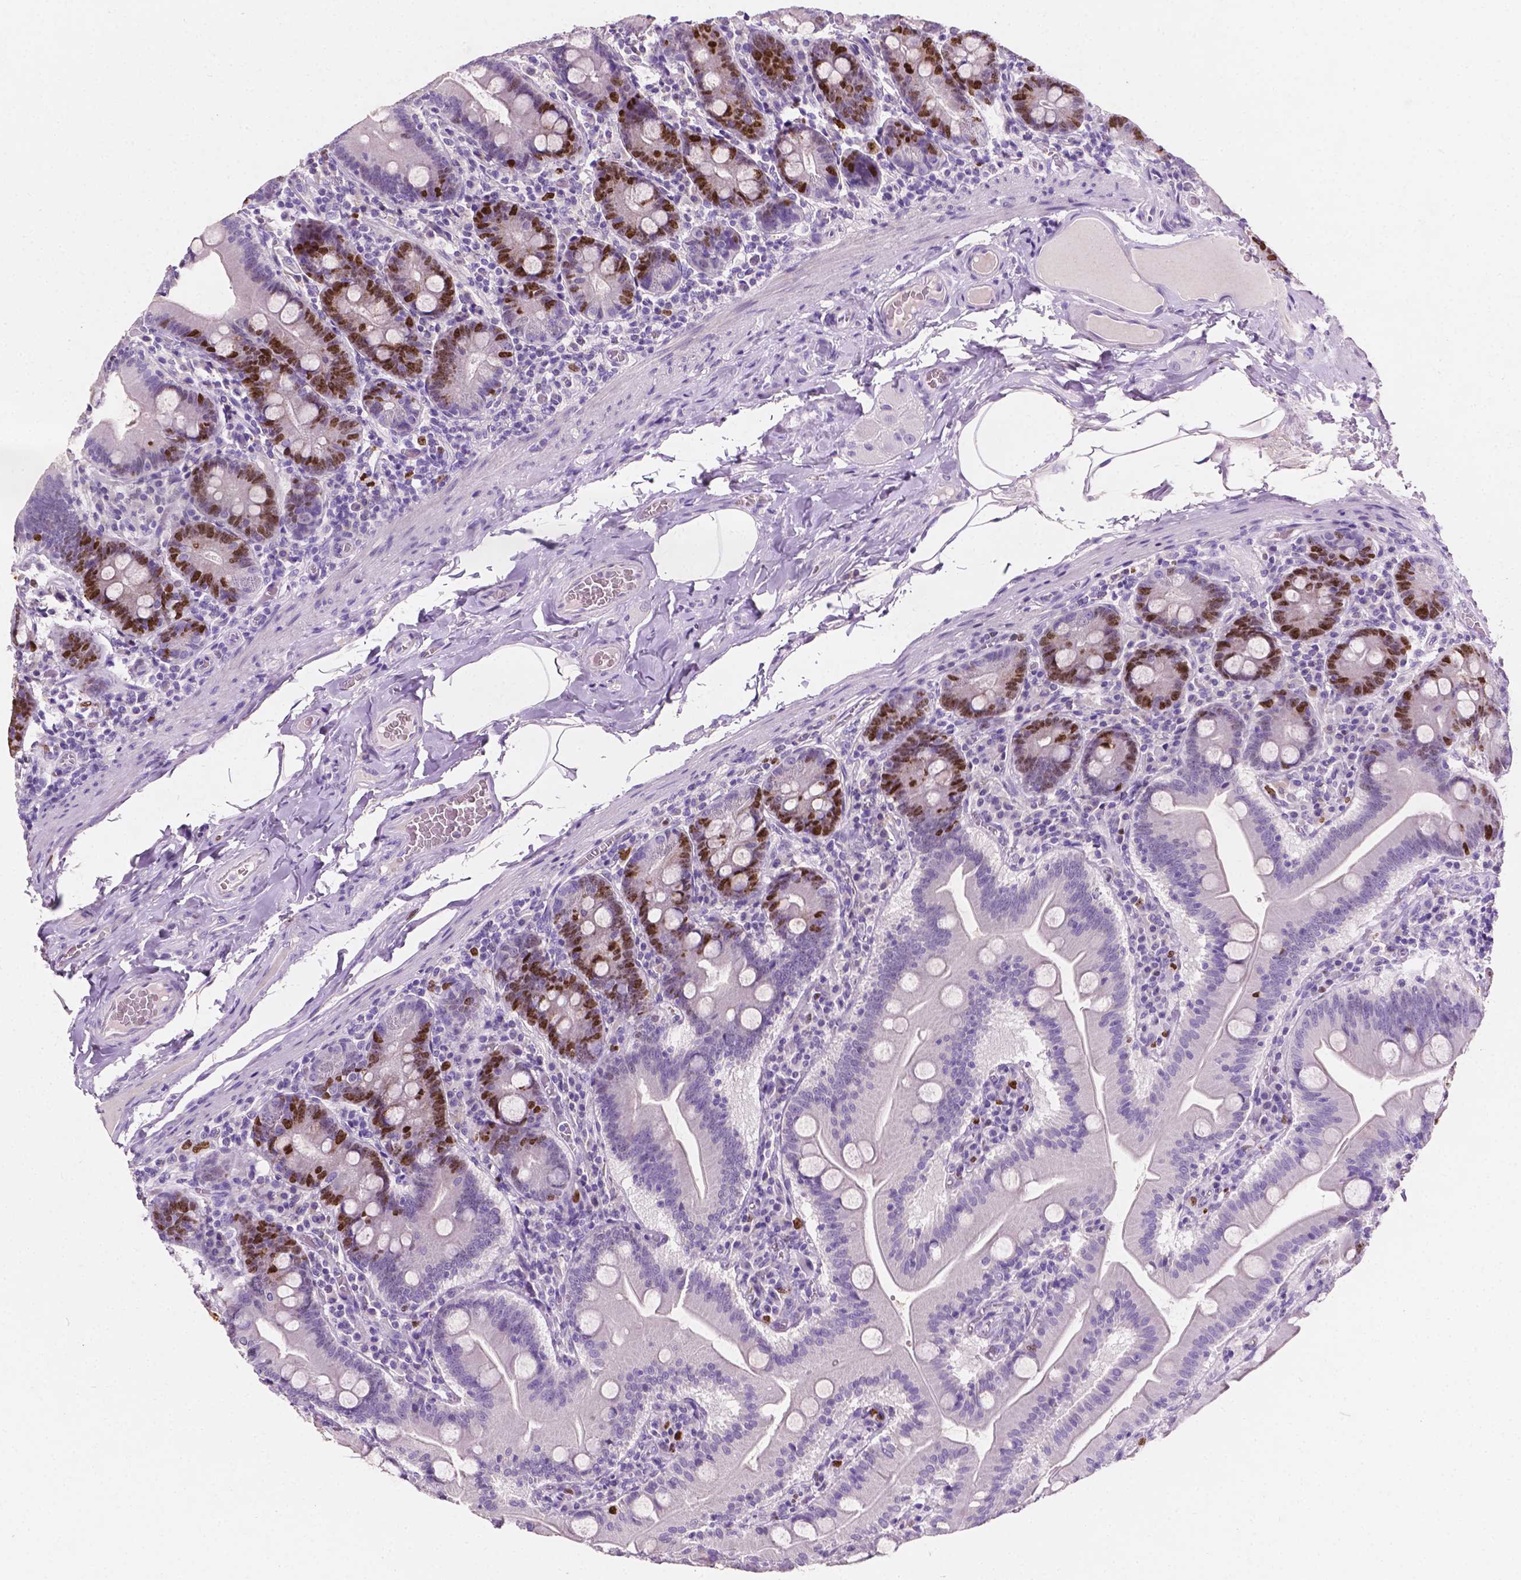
{"staining": {"intensity": "strong", "quantity": "25%-75%", "location": "nuclear"}, "tissue": "small intestine", "cell_type": "Glandular cells", "image_type": "normal", "snomed": [{"axis": "morphology", "description": "Normal tissue, NOS"}, {"axis": "topography", "description": "Small intestine"}], "caption": "Immunohistochemistry (DAB) staining of normal human small intestine displays strong nuclear protein expression in about 25%-75% of glandular cells.", "gene": "SIAH2", "patient": {"sex": "male", "age": 37}}